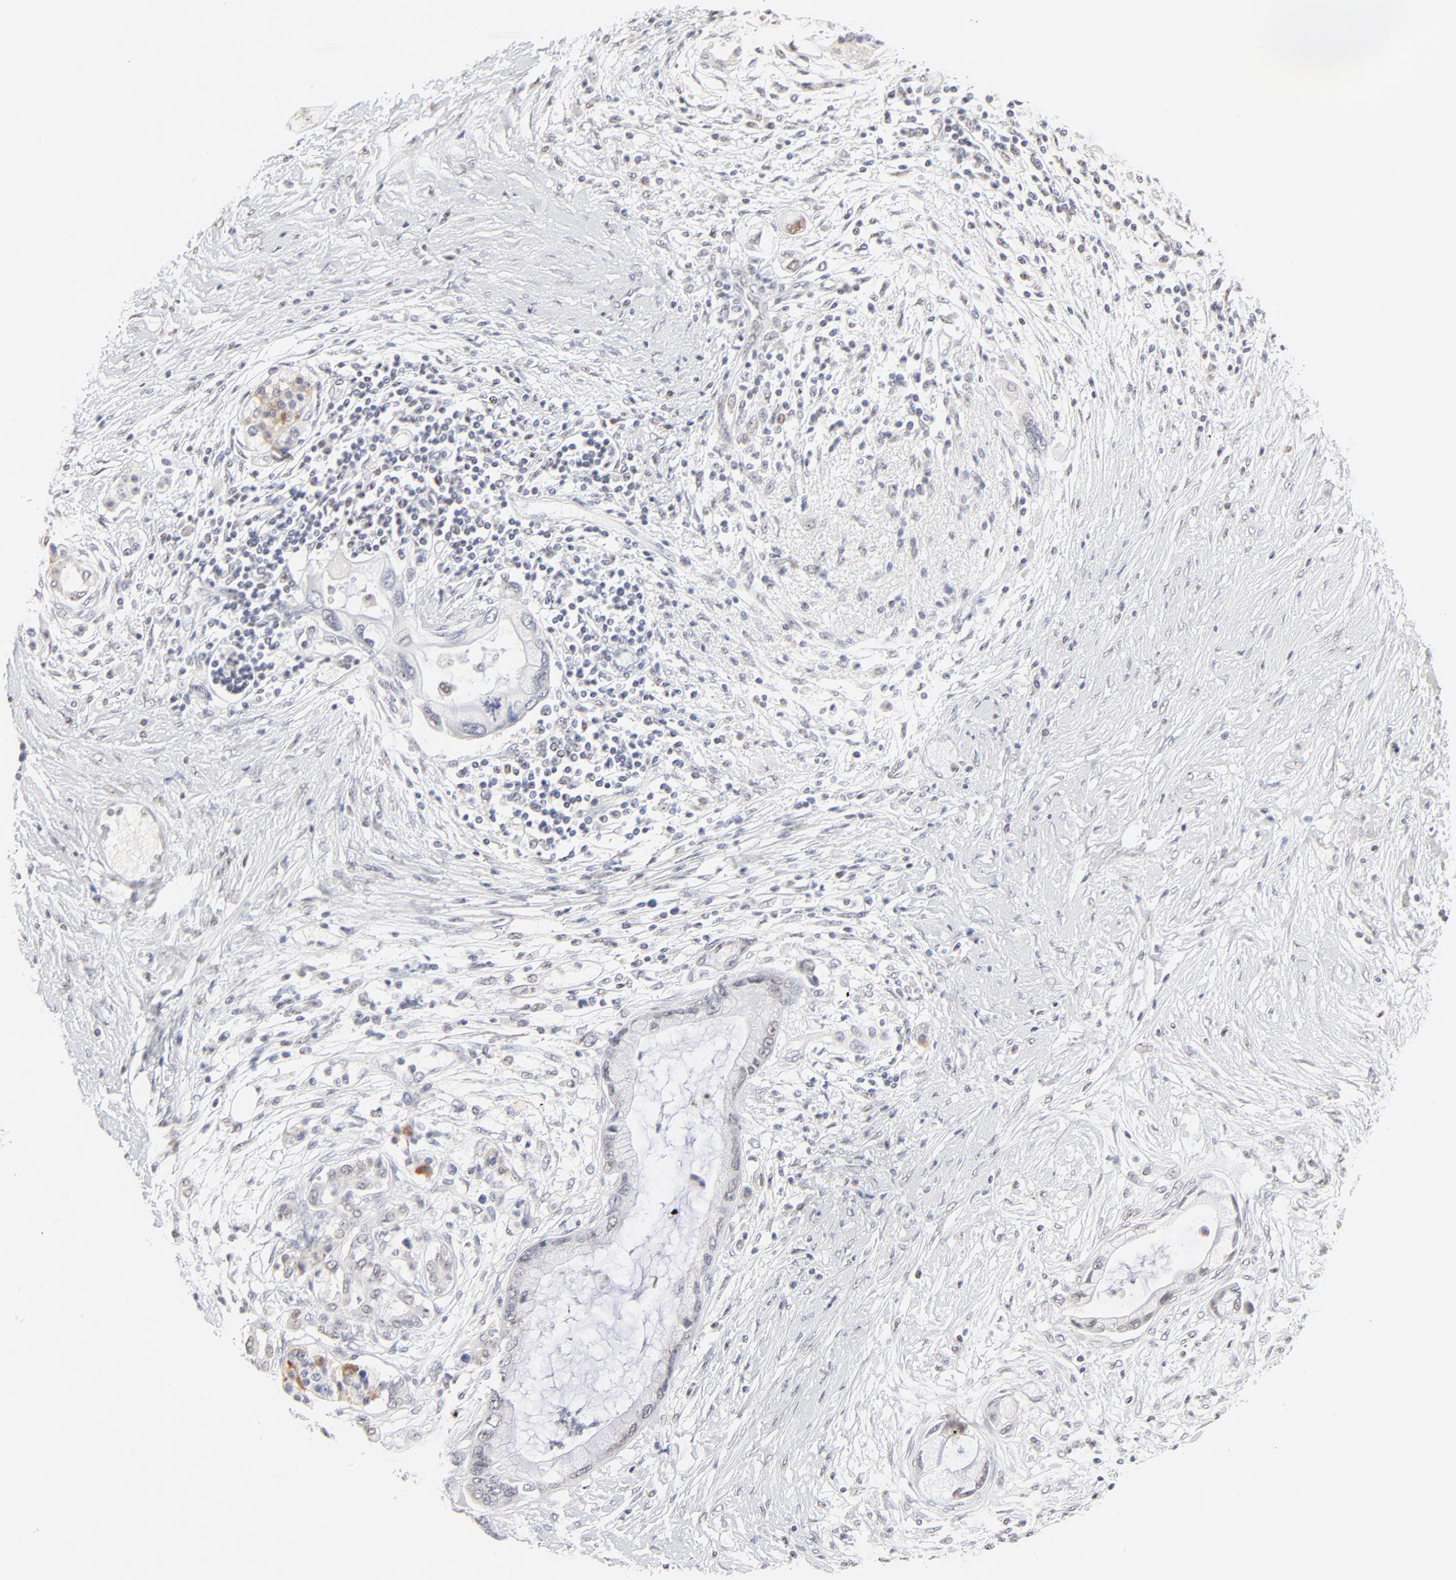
{"staining": {"intensity": "negative", "quantity": "none", "location": "none"}, "tissue": "pancreatic cancer", "cell_type": "Tumor cells", "image_type": "cancer", "snomed": [{"axis": "morphology", "description": "Adenocarcinoma, NOS"}, {"axis": "topography", "description": "Pancreas"}], "caption": "Immunohistochemistry of pancreatic adenocarcinoma shows no positivity in tumor cells.", "gene": "NFIL3", "patient": {"sex": "female", "age": 59}}